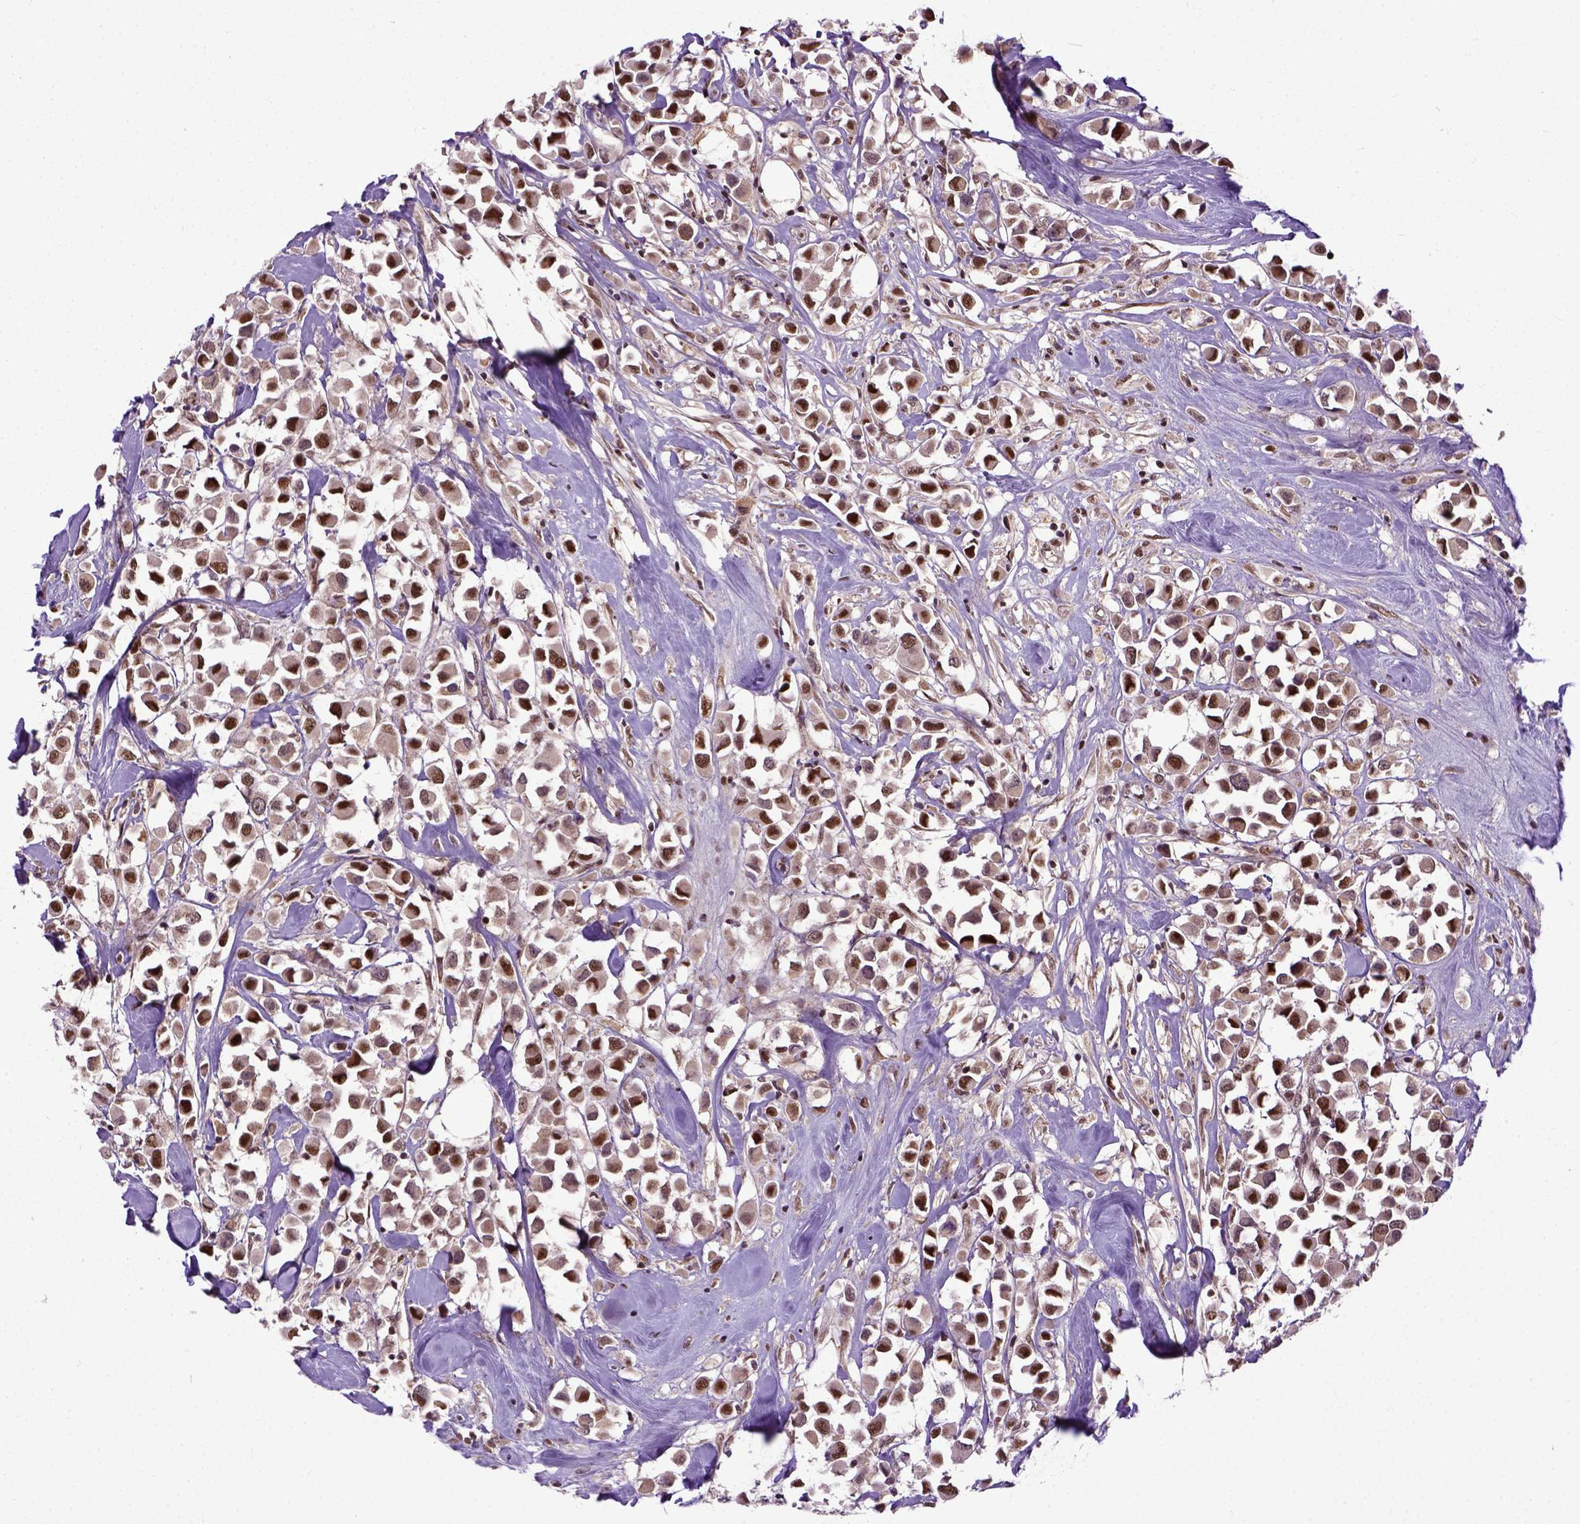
{"staining": {"intensity": "strong", "quantity": "<25%", "location": "nuclear"}, "tissue": "breast cancer", "cell_type": "Tumor cells", "image_type": "cancer", "snomed": [{"axis": "morphology", "description": "Duct carcinoma"}, {"axis": "topography", "description": "Breast"}], "caption": "IHC of human breast invasive ductal carcinoma displays medium levels of strong nuclear staining in approximately <25% of tumor cells.", "gene": "UBA3", "patient": {"sex": "female", "age": 61}}